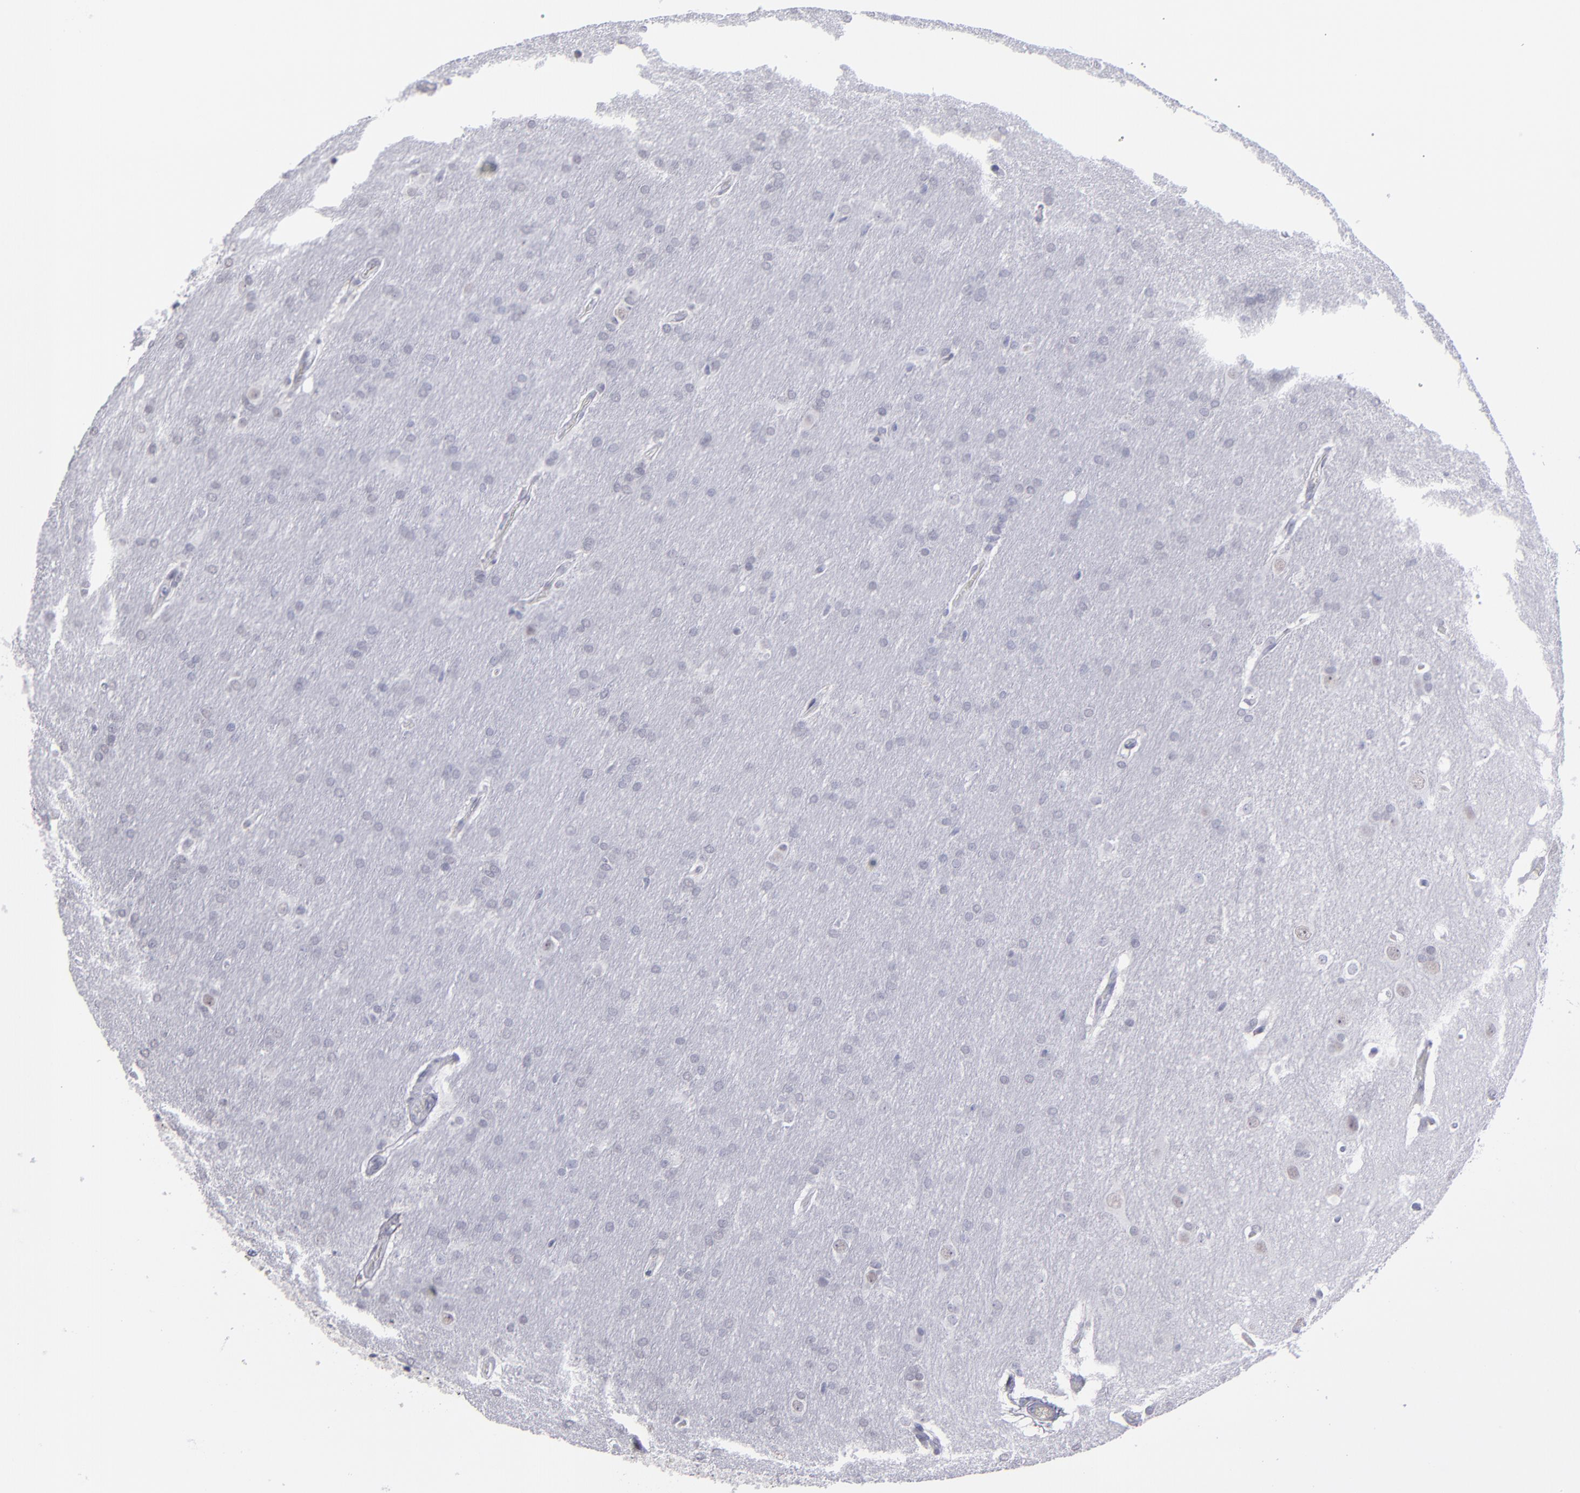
{"staining": {"intensity": "negative", "quantity": "none", "location": "none"}, "tissue": "glioma", "cell_type": "Tumor cells", "image_type": "cancer", "snomed": [{"axis": "morphology", "description": "Glioma, malignant, Low grade"}, {"axis": "topography", "description": "Brain"}], "caption": "DAB immunohistochemical staining of low-grade glioma (malignant) shows no significant staining in tumor cells. (Stains: DAB (3,3'-diaminobenzidine) immunohistochemistry (IHC) with hematoxylin counter stain, Microscopy: brightfield microscopy at high magnification).", "gene": "ALDOB", "patient": {"sex": "female", "age": 32}}